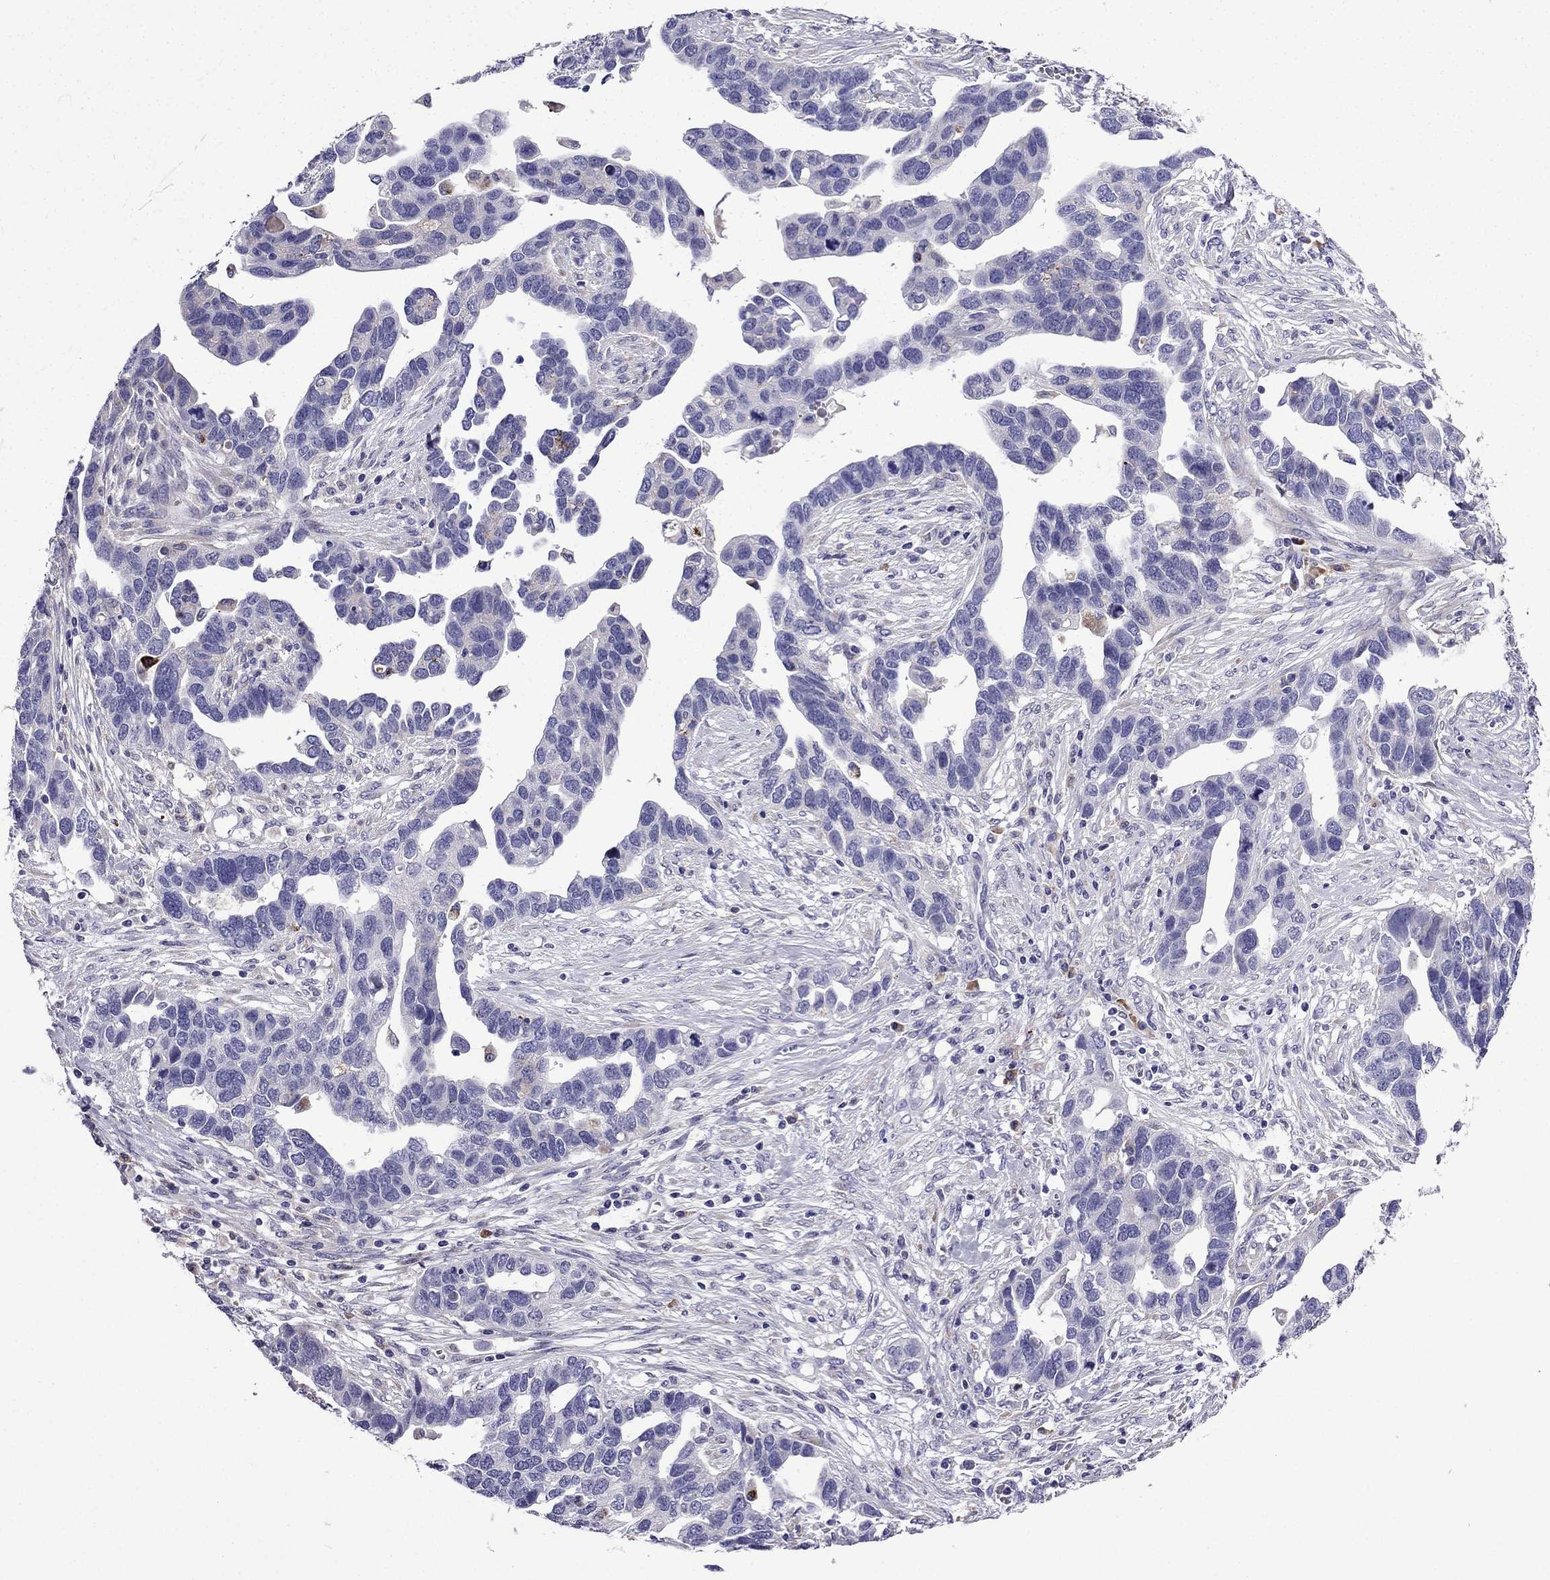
{"staining": {"intensity": "negative", "quantity": "none", "location": "none"}, "tissue": "ovarian cancer", "cell_type": "Tumor cells", "image_type": "cancer", "snomed": [{"axis": "morphology", "description": "Cystadenocarcinoma, serous, NOS"}, {"axis": "topography", "description": "Ovary"}], "caption": "Tumor cells are negative for protein expression in human ovarian cancer (serous cystadenocarcinoma). (DAB (3,3'-diaminobenzidine) immunohistochemistry (IHC), high magnification).", "gene": "TSSK4", "patient": {"sex": "female", "age": 54}}